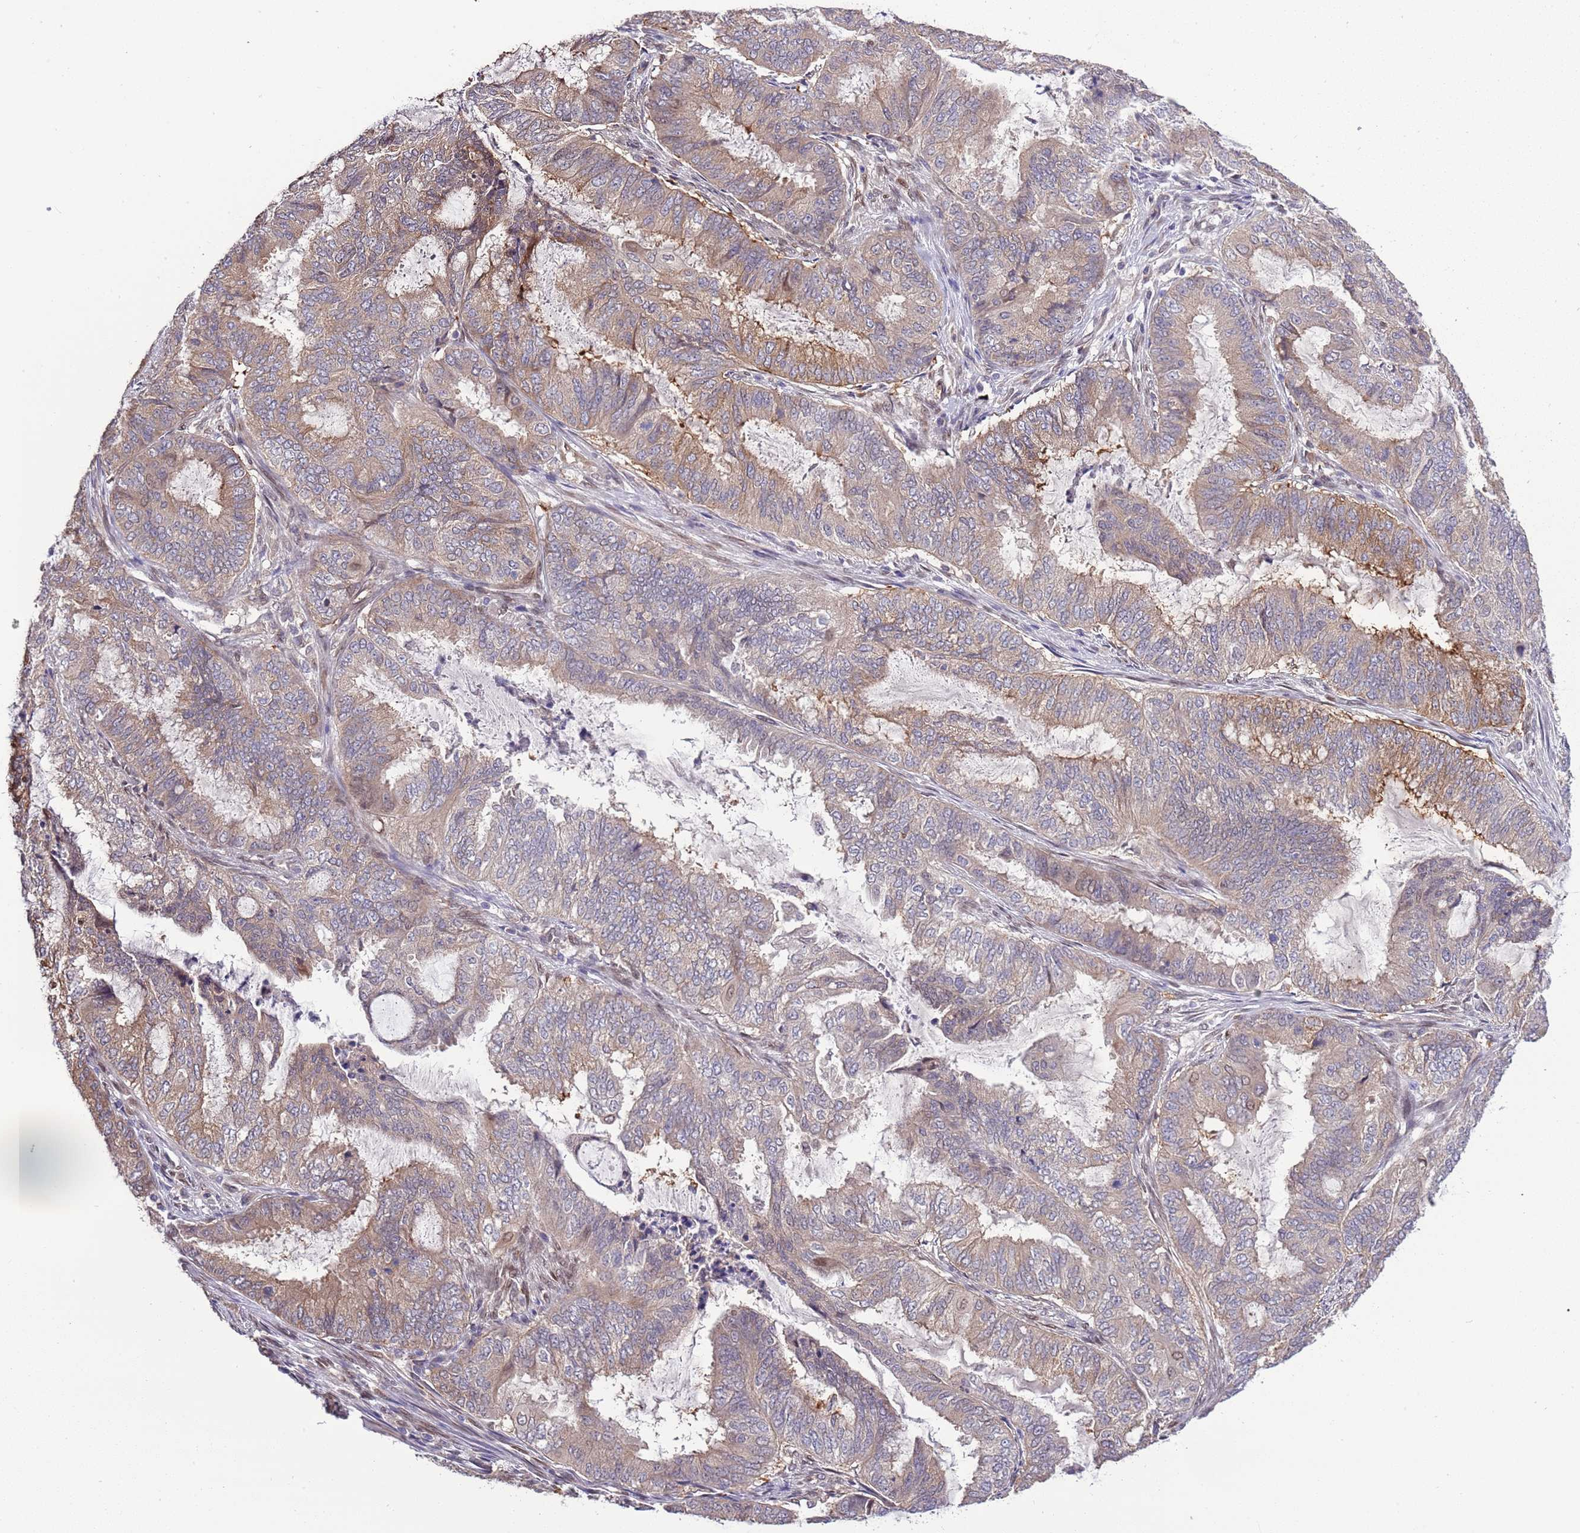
{"staining": {"intensity": "moderate", "quantity": "<25%", "location": "cytoplasmic/membranous,nuclear"}, "tissue": "endometrial cancer", "cell_type": "Tumor cells", "image_type": "cancer", "snomed": [{"axis": "morphology", "description": "Adenocarcinoma, NOS"}, {"axis": "topography", "description": "Endometrium"}], "caption": "Endometrial cancer (adenocarcinoma) stained with a protein marker exhibits moderate staining in tumor cells.", "gene": "ZNF665", "patient": {"sex": "female", "age": 51}}